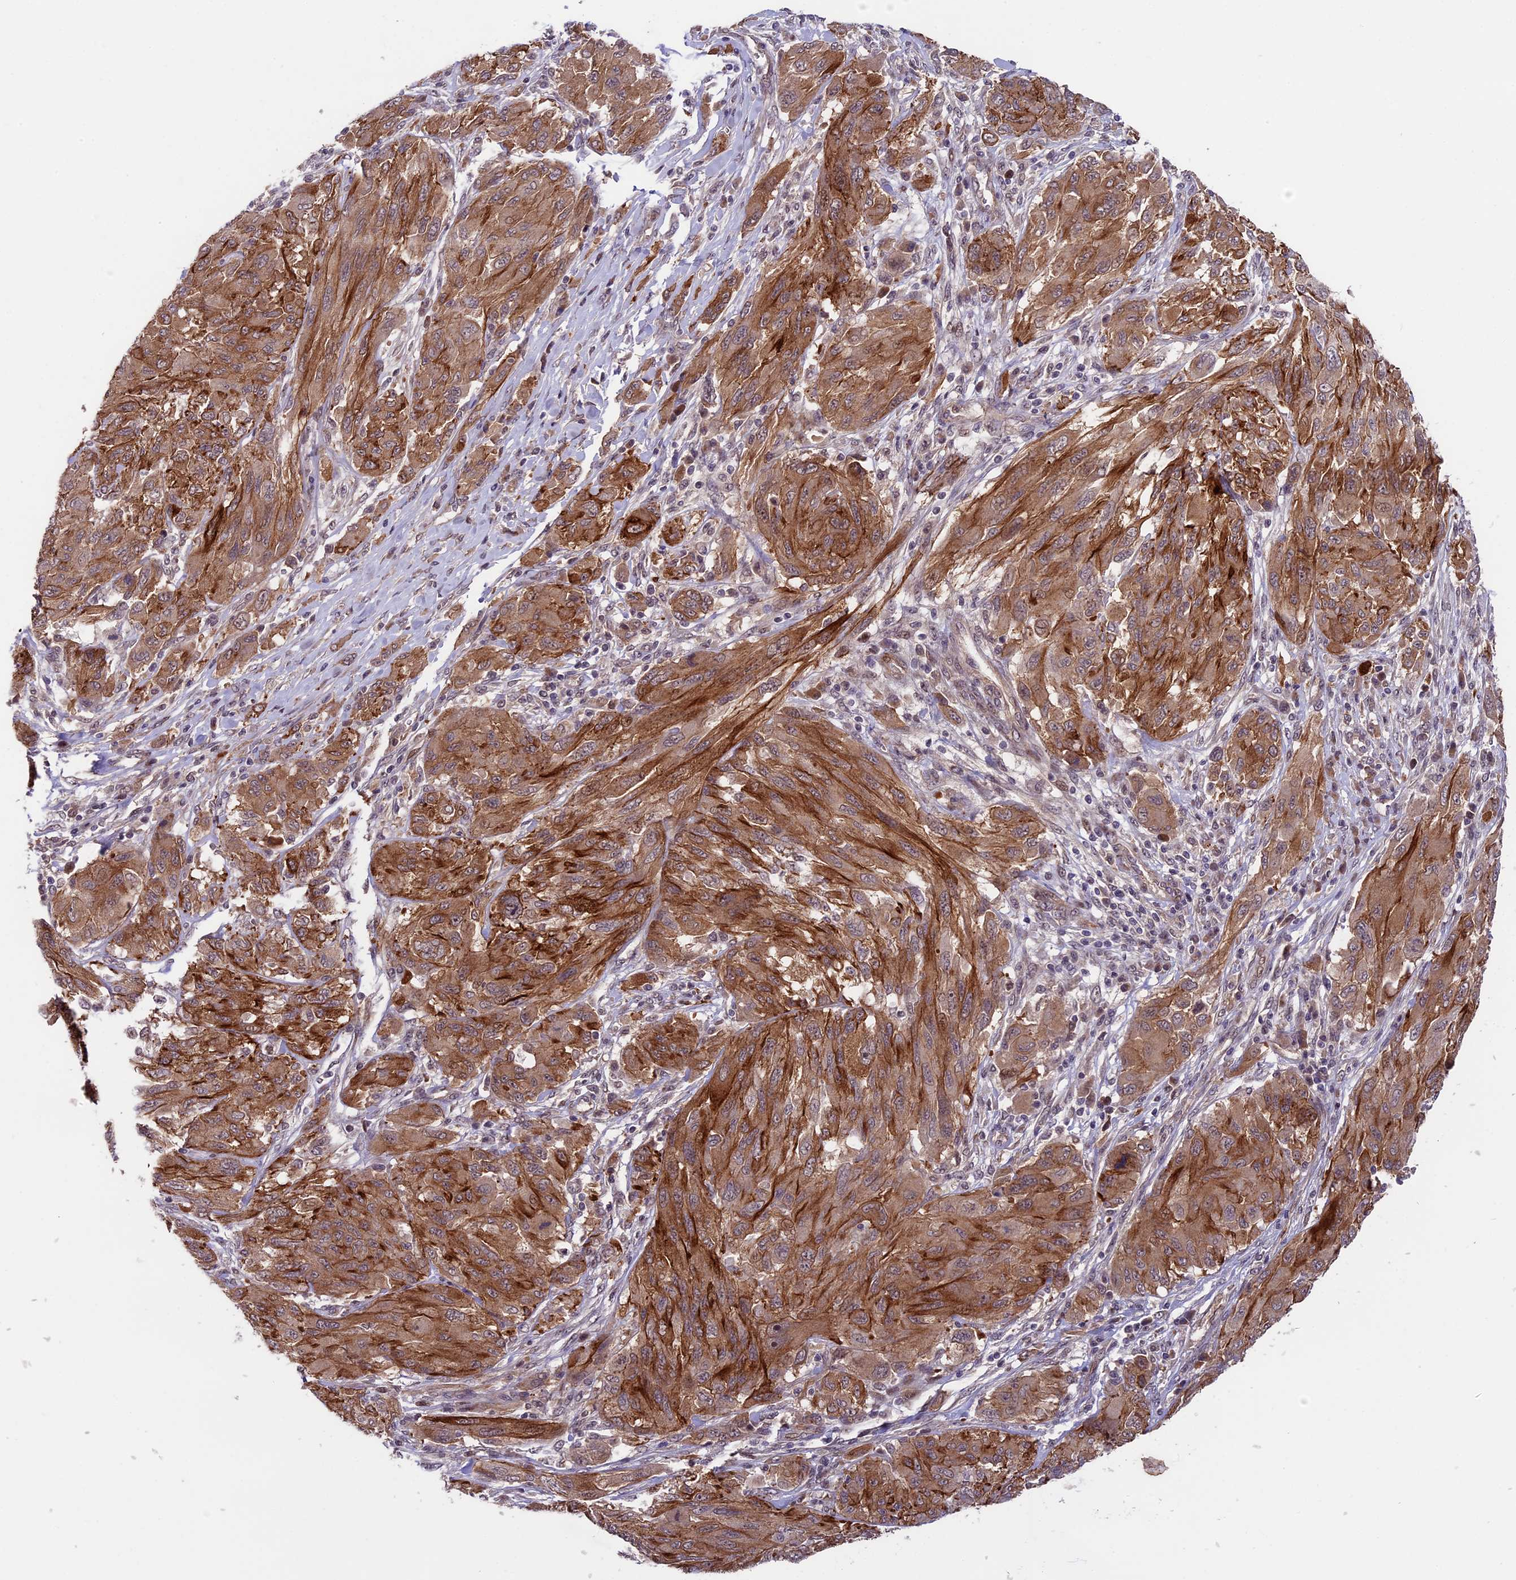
{"staining": {"intensity": "moderate", "quantity": ">75%", "location": "cytoplasmic/membranous"}, "tissue": "melanoma", "cell_type": "Tumor cells", "image_type": "cancer", "snomed": [{"axis": "morphology", "description": "Malignant melanoma, NOS"}, {"axis": "topography", "description": "Skin"}], "caption": "A histopathology image of malignant melanoma stained for a protein displays moderate cytoplasmic/membranous brown staining in tumor cells.", "gene": "SIPA1L3", "patient": {"sex": "female", "age": 91}}